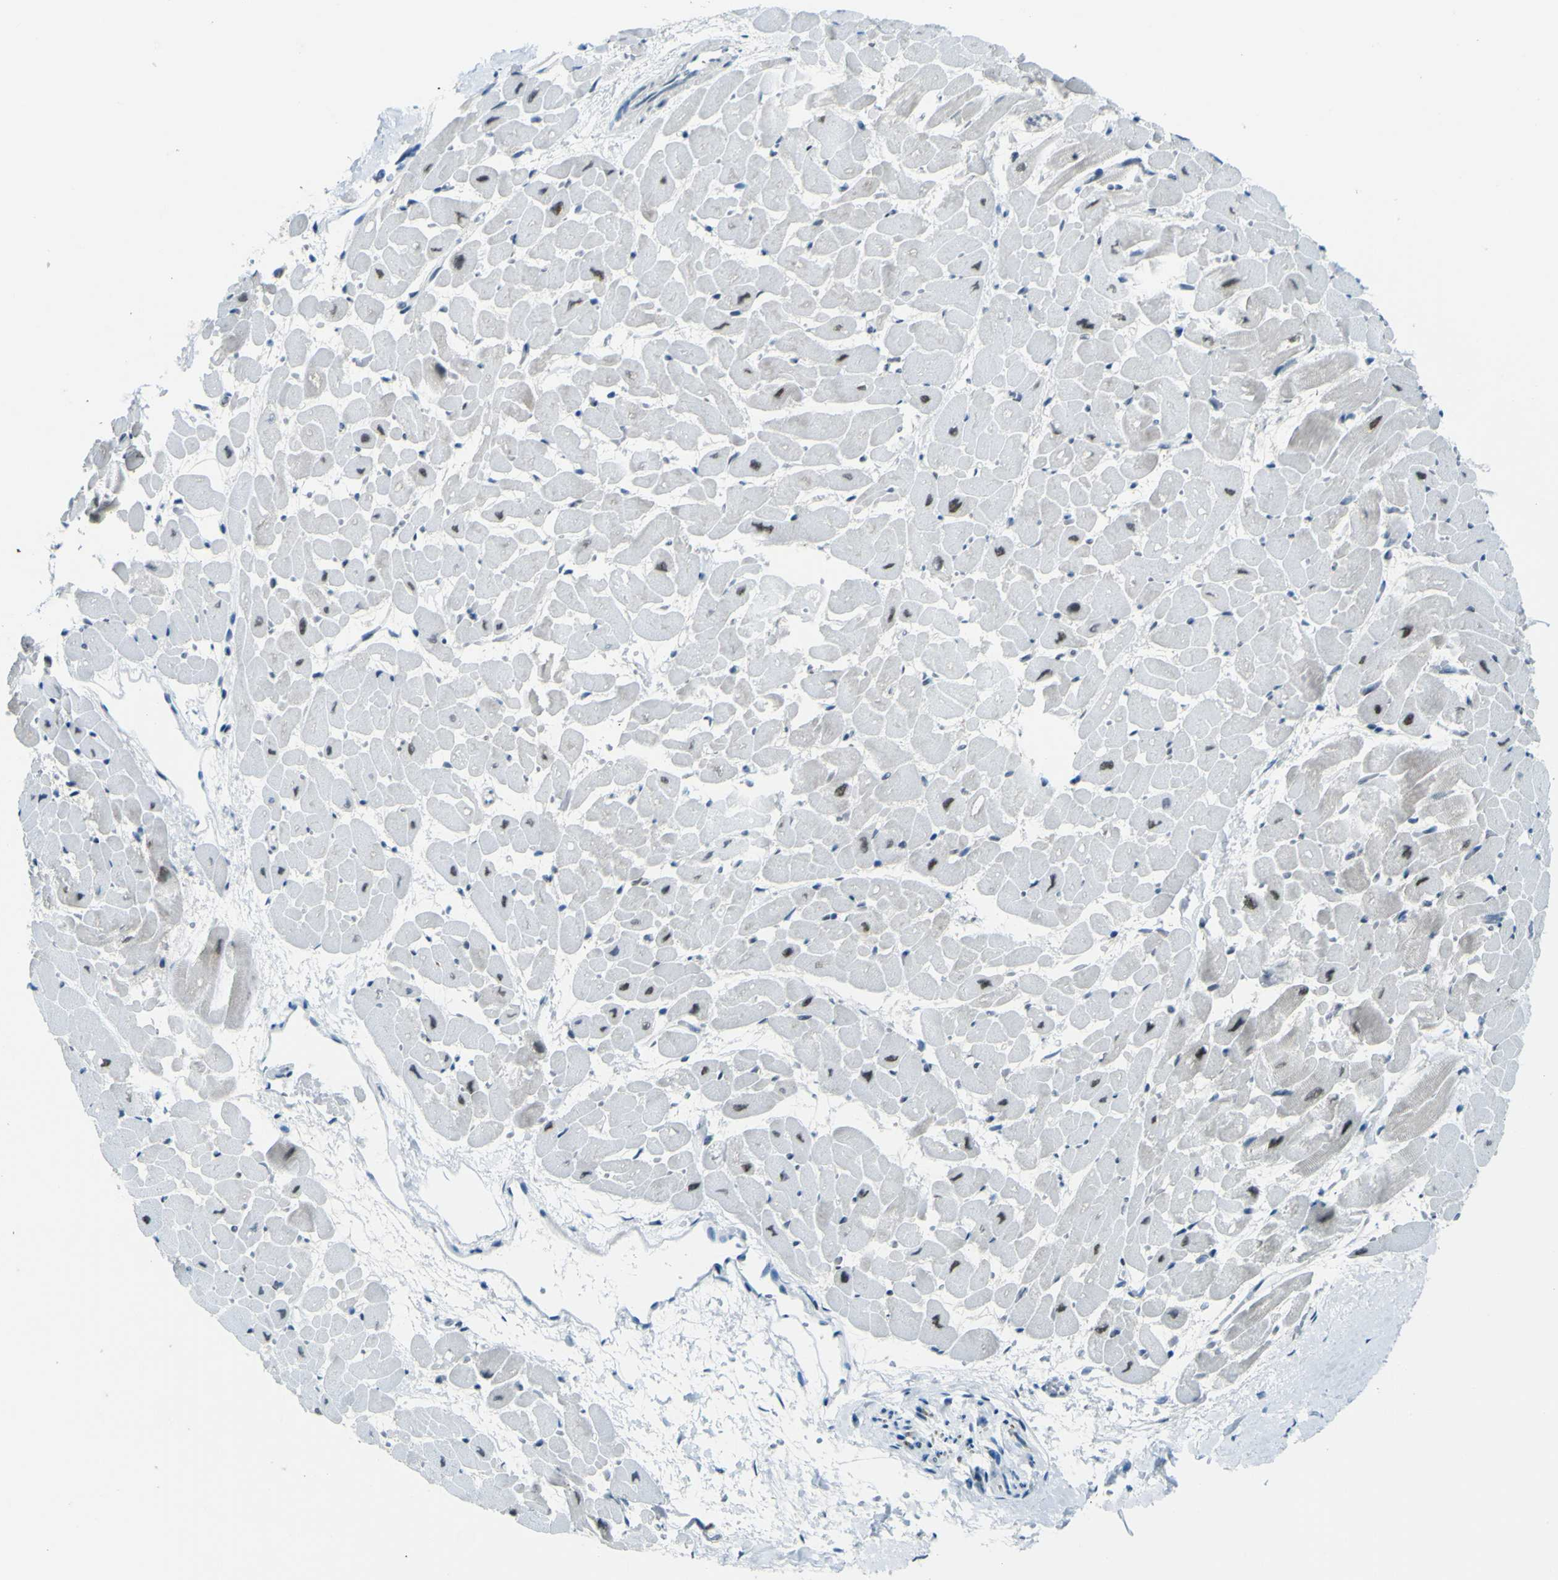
{"staining": {"intensity": "weak", "quantity": "25%-75%", "location": "nuclear"}, "tissue": "heart muscle", "cell_type": "Cardiomyocytes", "image_type": "normal", "snomed": [{"axis": "morphology", "description": "Normal tissue, NOS"}, {"axis": "topography", "description": "Heart"}], "caption": "The micrograph exhibits staining of benign heart muscle, revealing weak nuclear protein positivity (brown color) within cardiomyocytes. The staining was performed using DAB, with brown indicating positive protein expression. Nuclei are stained blue with hematoxylin.", "gene": "CEBPG", "patient": {"sex": "male", "age": 45}}